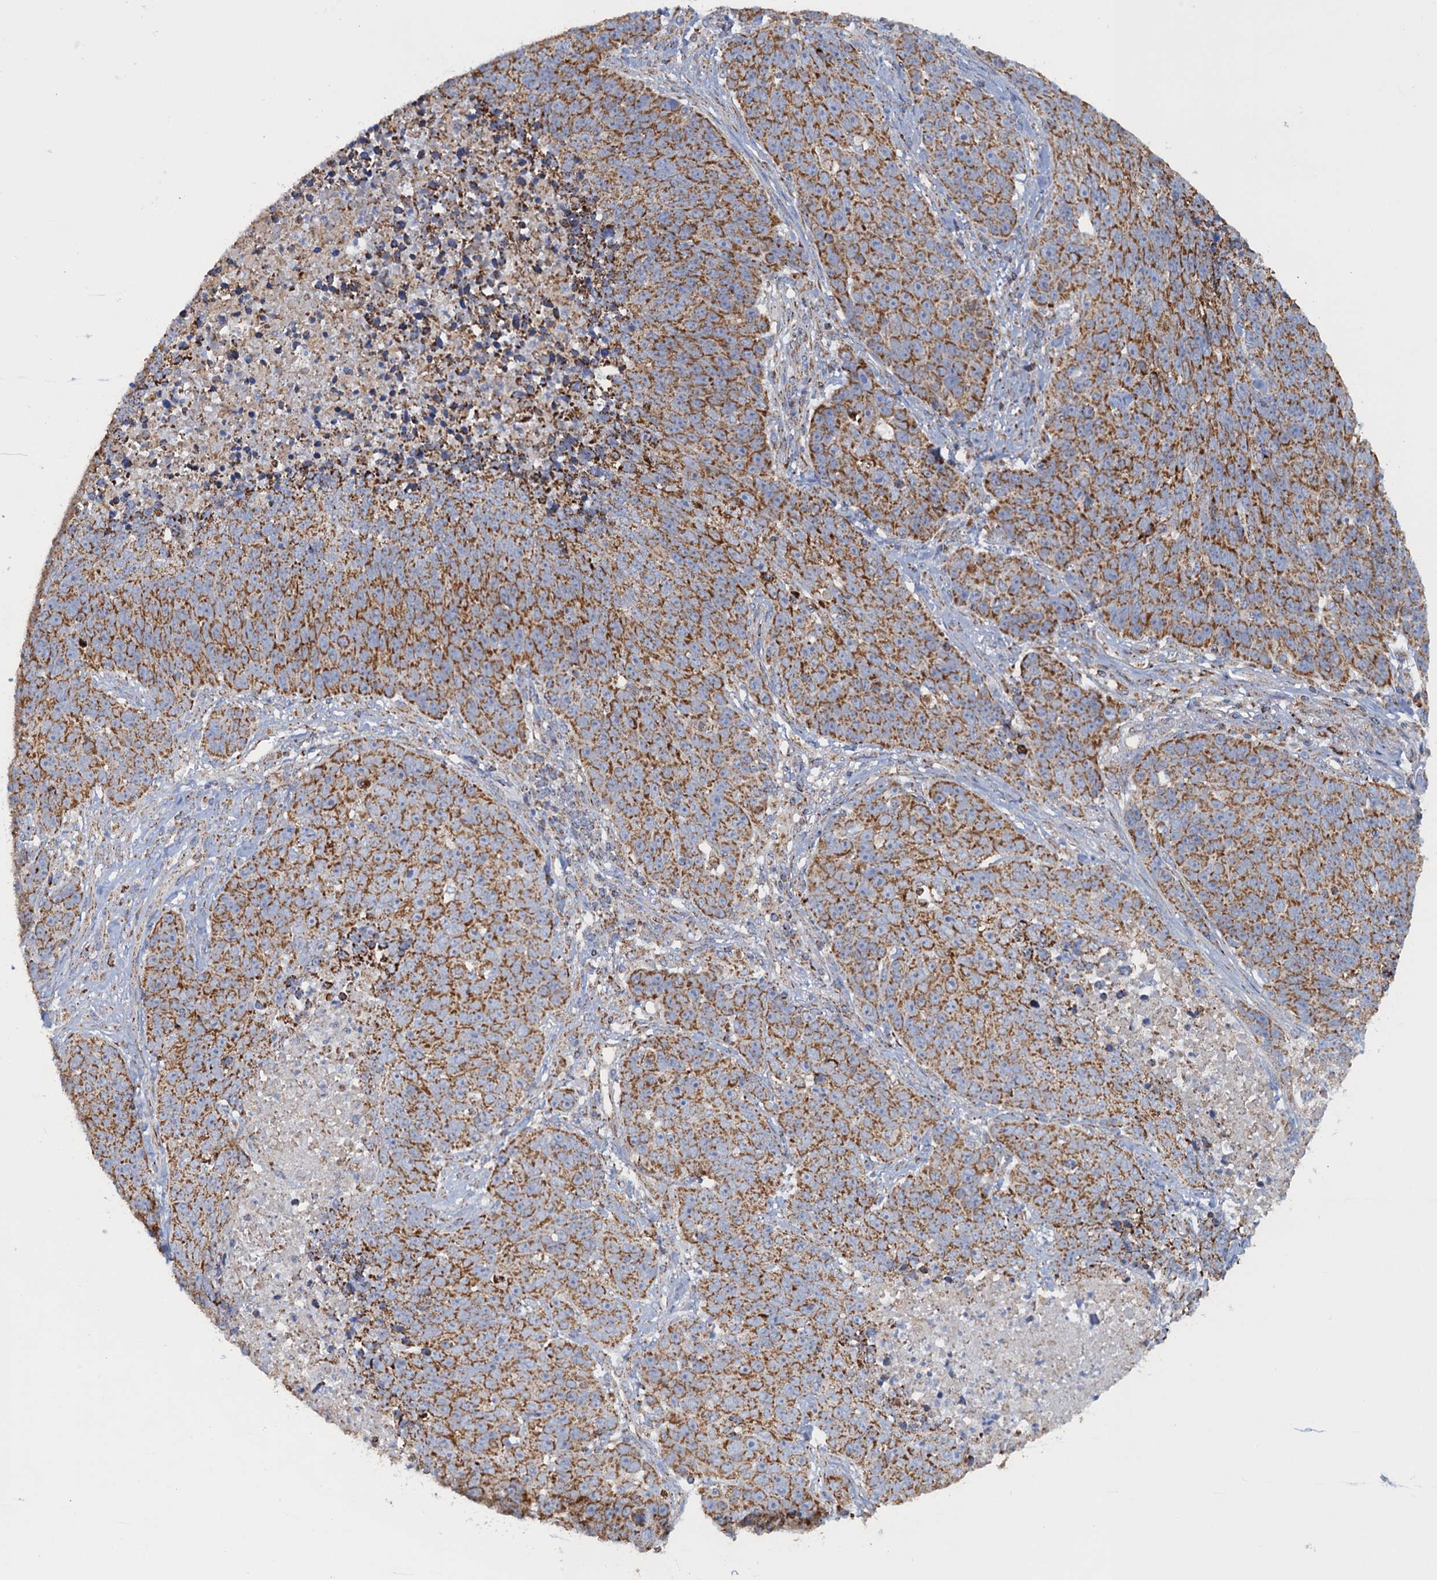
{"staining": {"intensity": "strong", "quantity": ">75%", "location": "cytoplasmic/membranous"}, "tissue": "lung cancer", "cell_type": "Tumor cells", "image_type": "cancer", "snomed": [{"axis": "morphology", "description": "Normal tissue, NOS"}, {"axis": "morphology", "description": "Squamous cell carcinoma, NOS"}, {"axis": "topography", "description": "Lymph node"}, {"axis": "topography", "description": "Lung"}], "caption": "This is an image of immunohistochemistry staining of lung squamous cell carcinoma, which shows strong expression in the cytoplasmic/membranous of tumor cells.", "gene": "GTPBP3", "patient": {"sex": "male", "age": 66}}